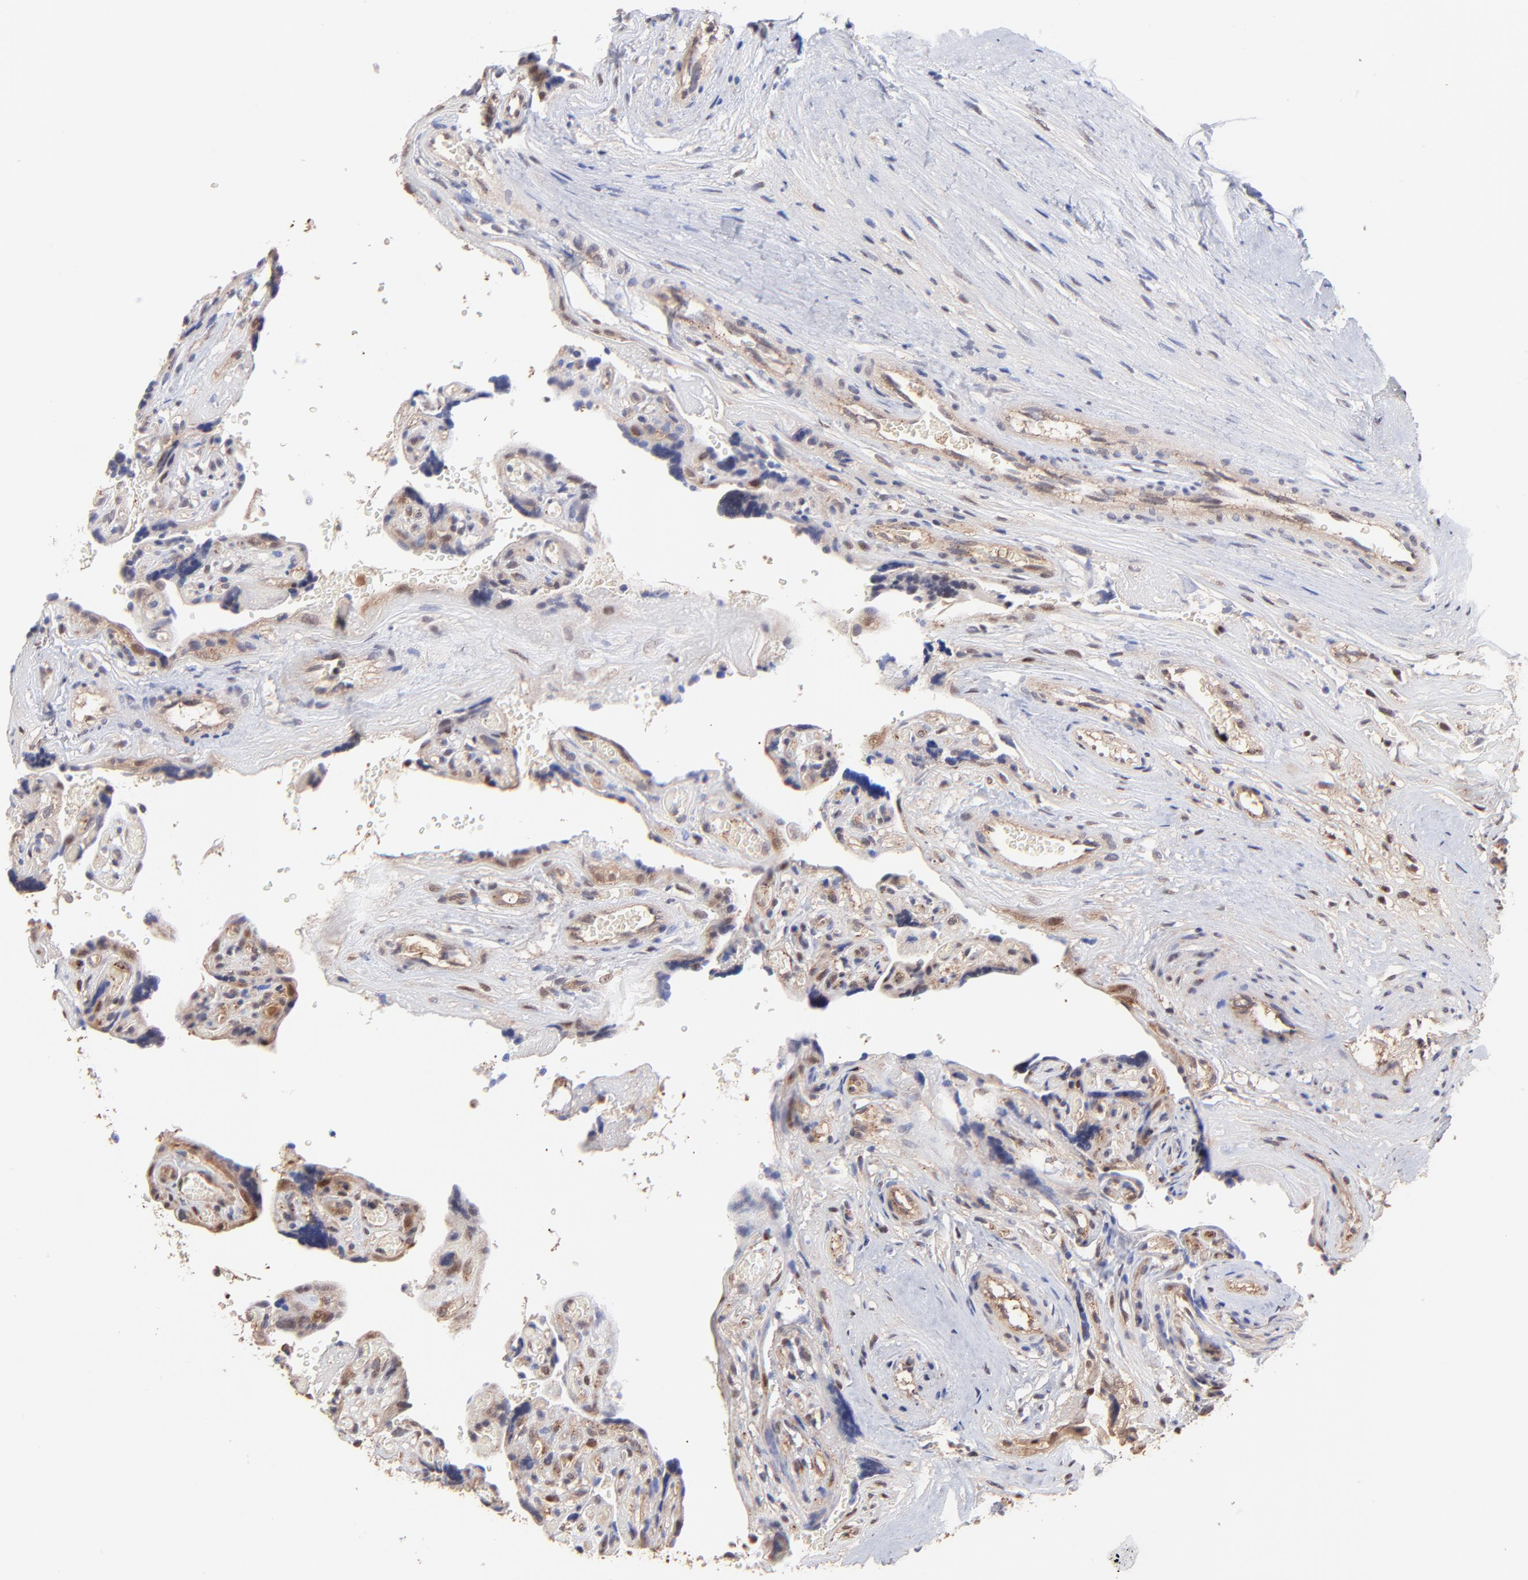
{"staining": {"intensity": "moderate", "quantity": ">75%", "location": "cytoplasmic/membranous,nuclear"}, "tissue": "placenta", "cell_type": "Decidual cells", "image_type": "normal", "snomed": [{"axis": "morphology", "description": "Normal tissue, NOS"}, {"axis": "topography", "description": "Placenta"}], "caption": "Protein analysis of unremarkable placenta shows moderate cytoplasmic/membranous,nuclear positivity in approximately >75% of decidual cells. (Stains: DAB in brown, nuclei in blue, Microscopy: brightfield microscopy at high magnification).", "gene": "PSMA6", "patient": {"sex": "female", "age": 30}}